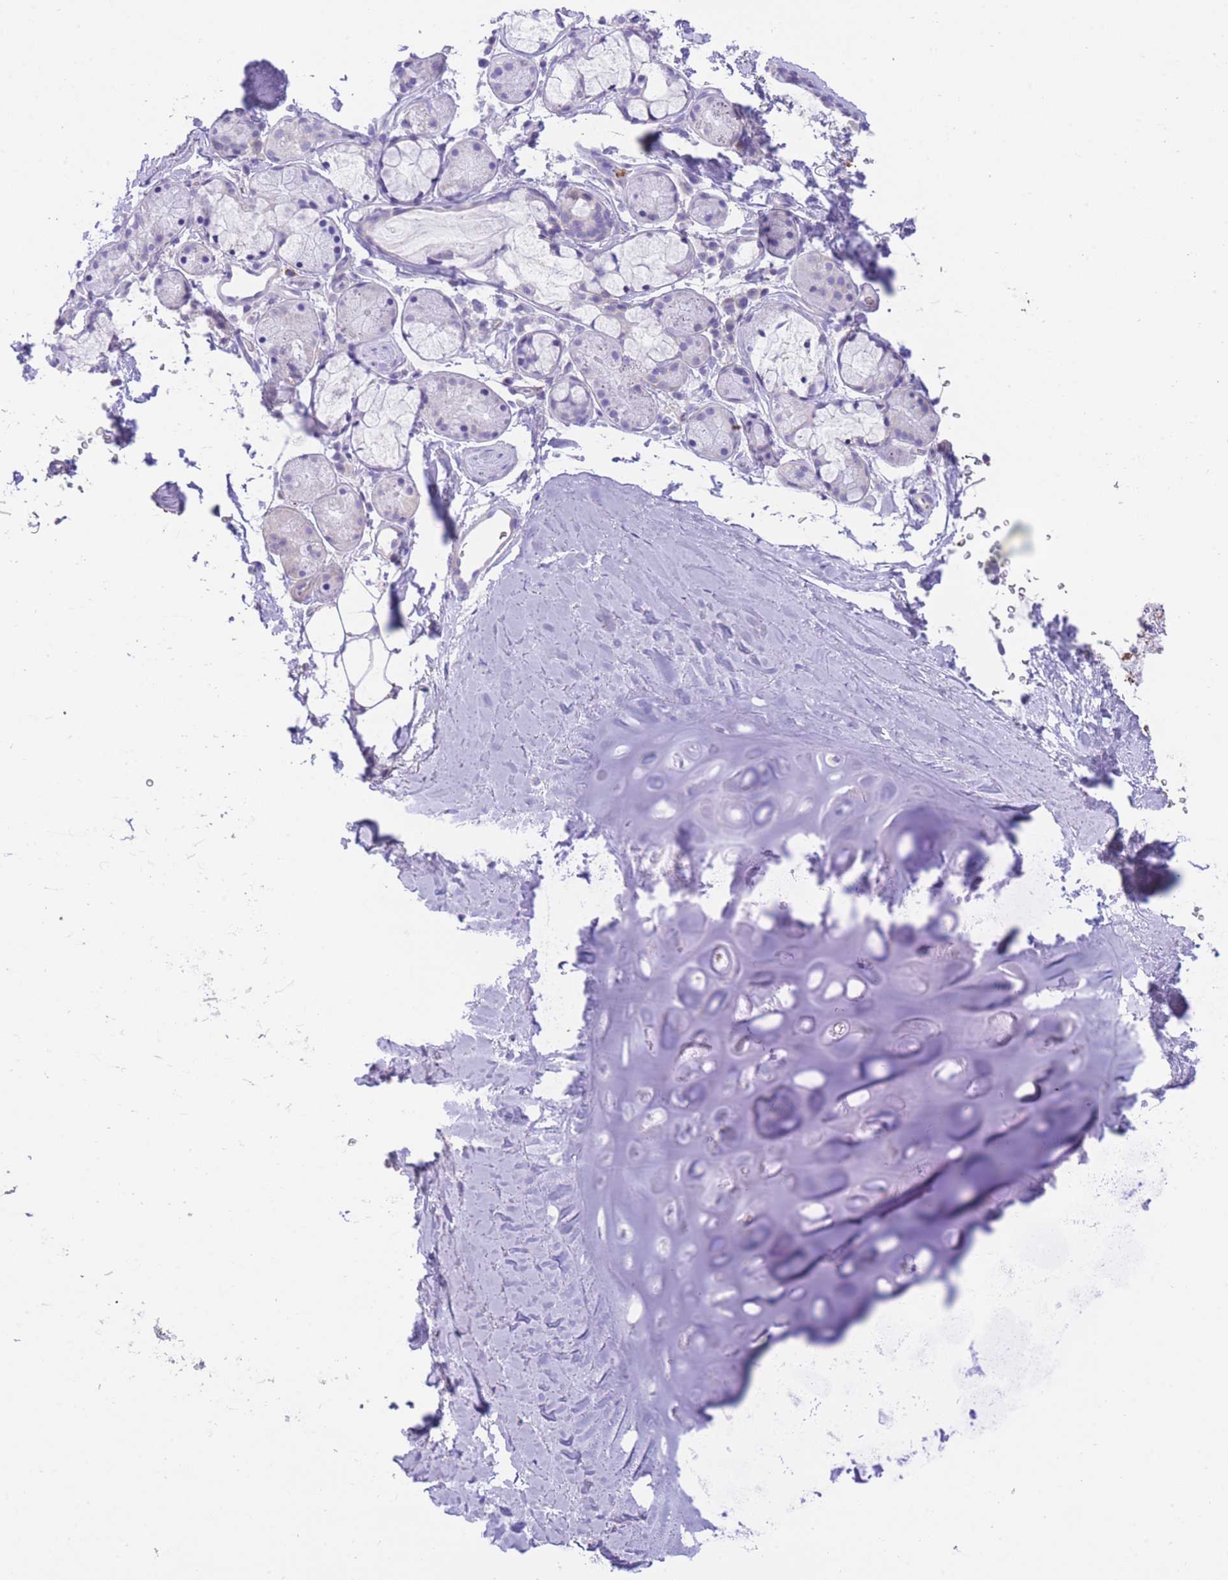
{"staining": {"intensity": "negative", "quantity": "none", "location": "none"}, "tissue": "adipose tissue", "cell_type": "Adipocytes", "image_type": "normal", "snomed": [{"axis": "morphology", "description": "Normal tissue, NOS"}, {"axis": "topography", "description": "Cartilage tissue"}, {"axis": "topography", "description": "Bronchus"}], "caption": "Photomicrograph shows no significant protein staining in adipocytes of benign adipose tissue. (DAB (3,3'-diaminobenzidine) immunohistochemistry, high magnification).", "gene": "ENSG00000289258", "patient": {"sex": "female", "age": 72}}